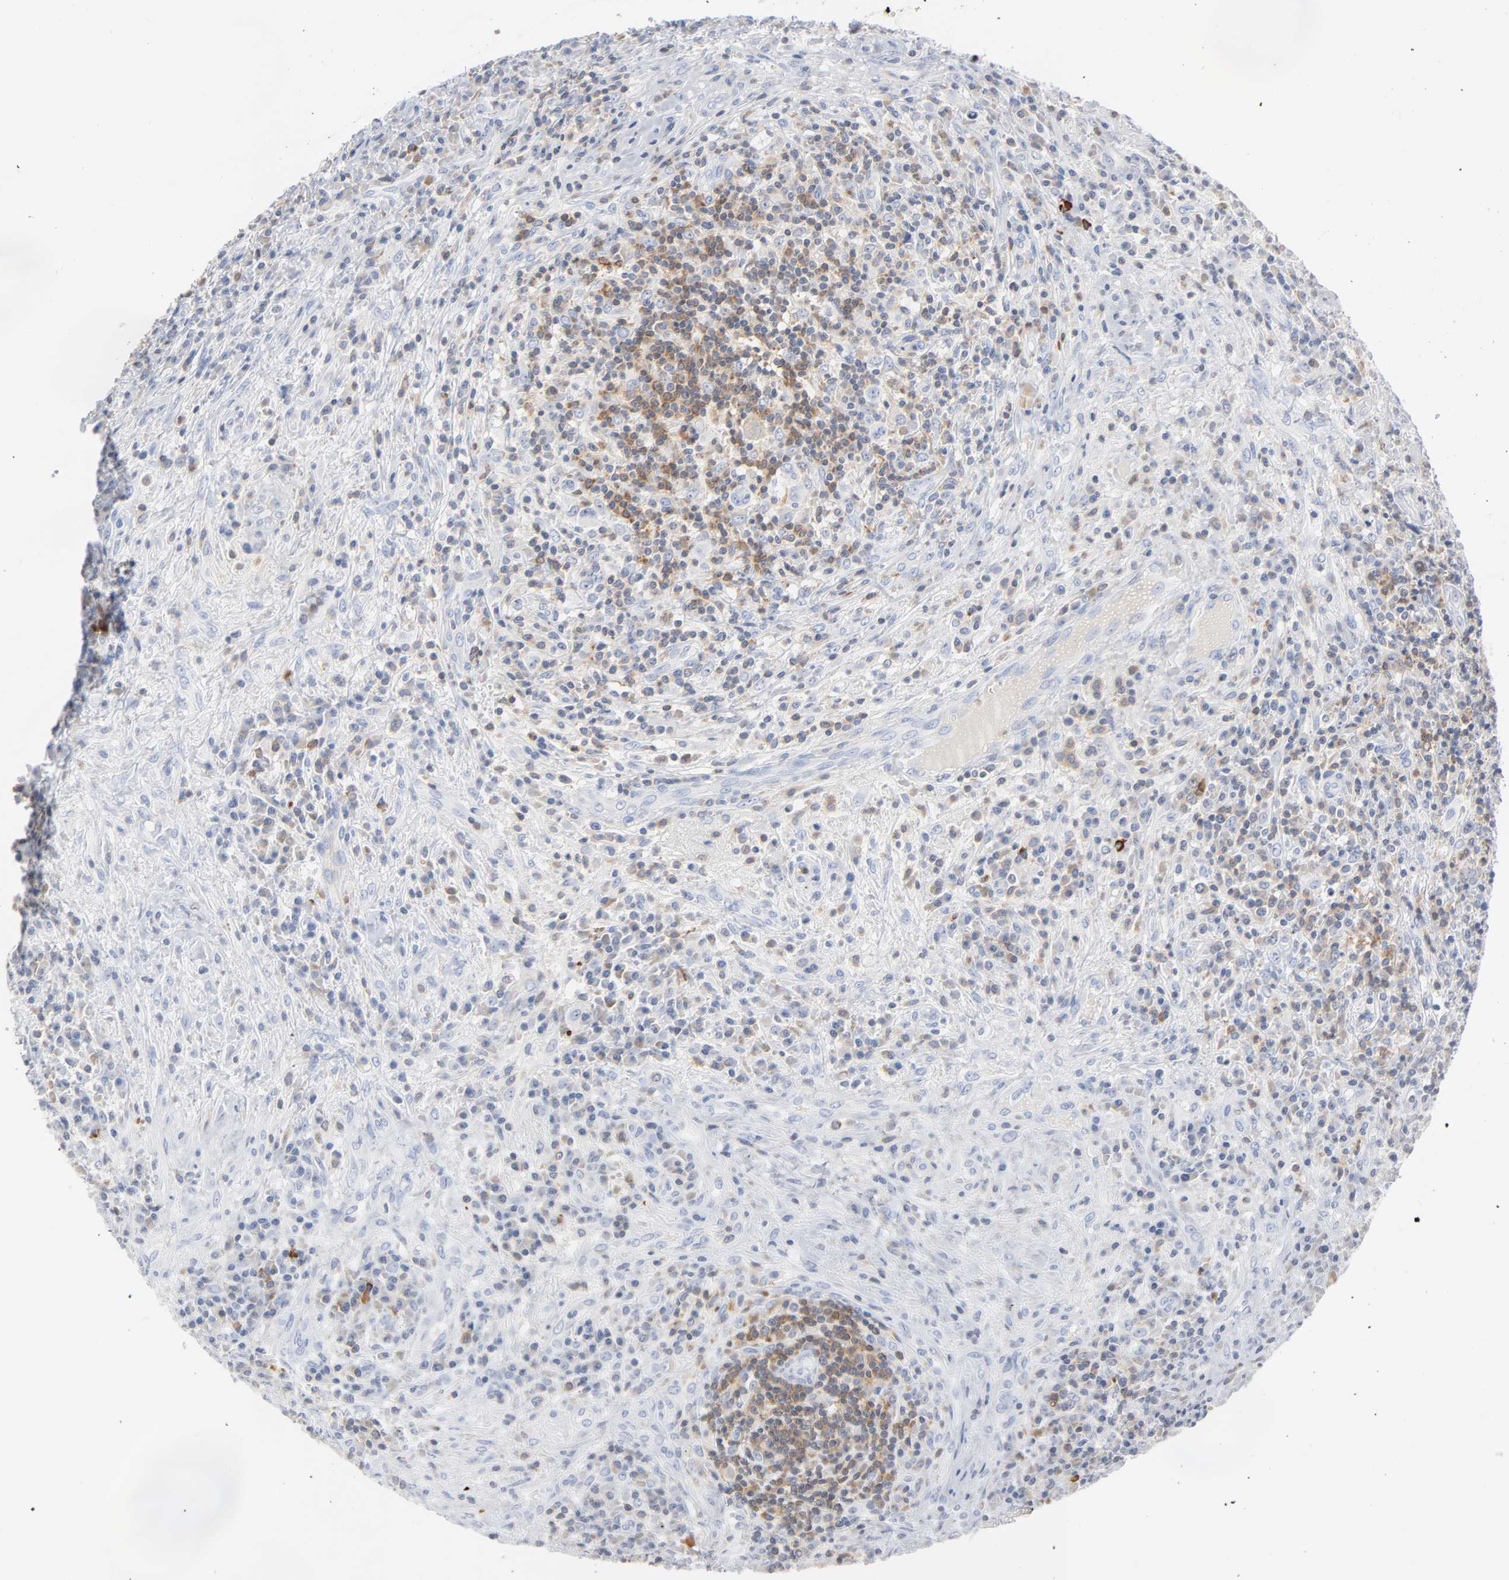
{"staining": {"intensity": "negative", "quantity": "none", "location": "none"}, "tissue": "lymphoma", "cell_type": "Tumor cells", "image_type": "cancer", "snomed": [{"axis": "morphology", "description": "Hodgkin's disease, NOS"}, {"axis": "topography", "description": "Lymph node"}], "caption": "The image demonstrates no staining of tumor cells in lymphoma.", "gene": "PTK2B", "patient": {"sex": "female", "age": 25}}